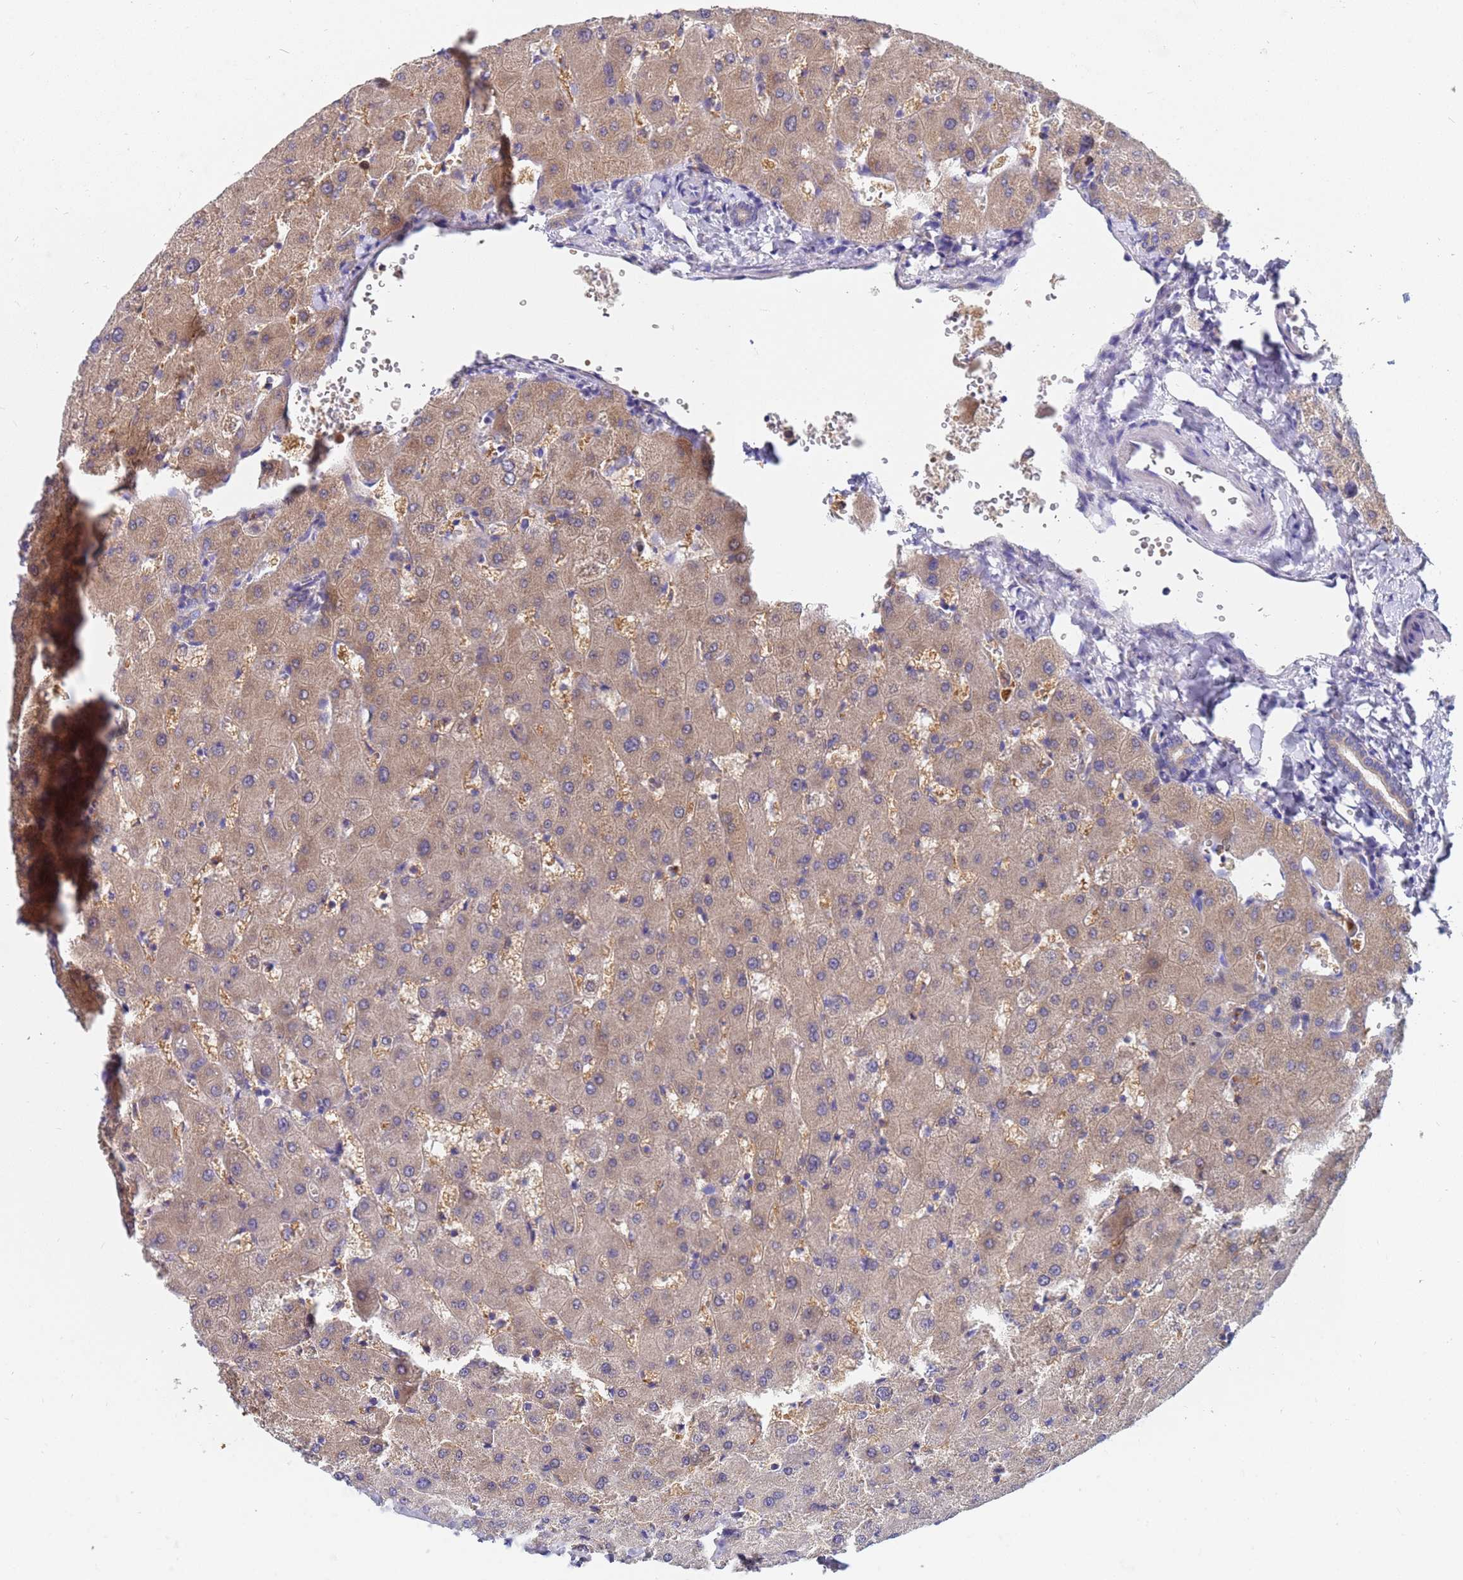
{"staining": {"intensity": "weak", "quantity": ">75%", "location": "cytoplasmic/membranous"}, "tissue": "liver", "cell_type": "Cholangiocytes", "image_type": "normal", "snomed": [{"axis": "morphology", "description": "Normal tissue, NOS"}, {"axis": "topography", "description": "Liver"}], "caption": "This histopathology image reveals IHC staining of normal human liver, with low weak cytoplasmic/membranous staining in approximately >75% of cholangiocytes.", "gene": "TTLL11", "patient": {"sex": "female", "age": 63}}